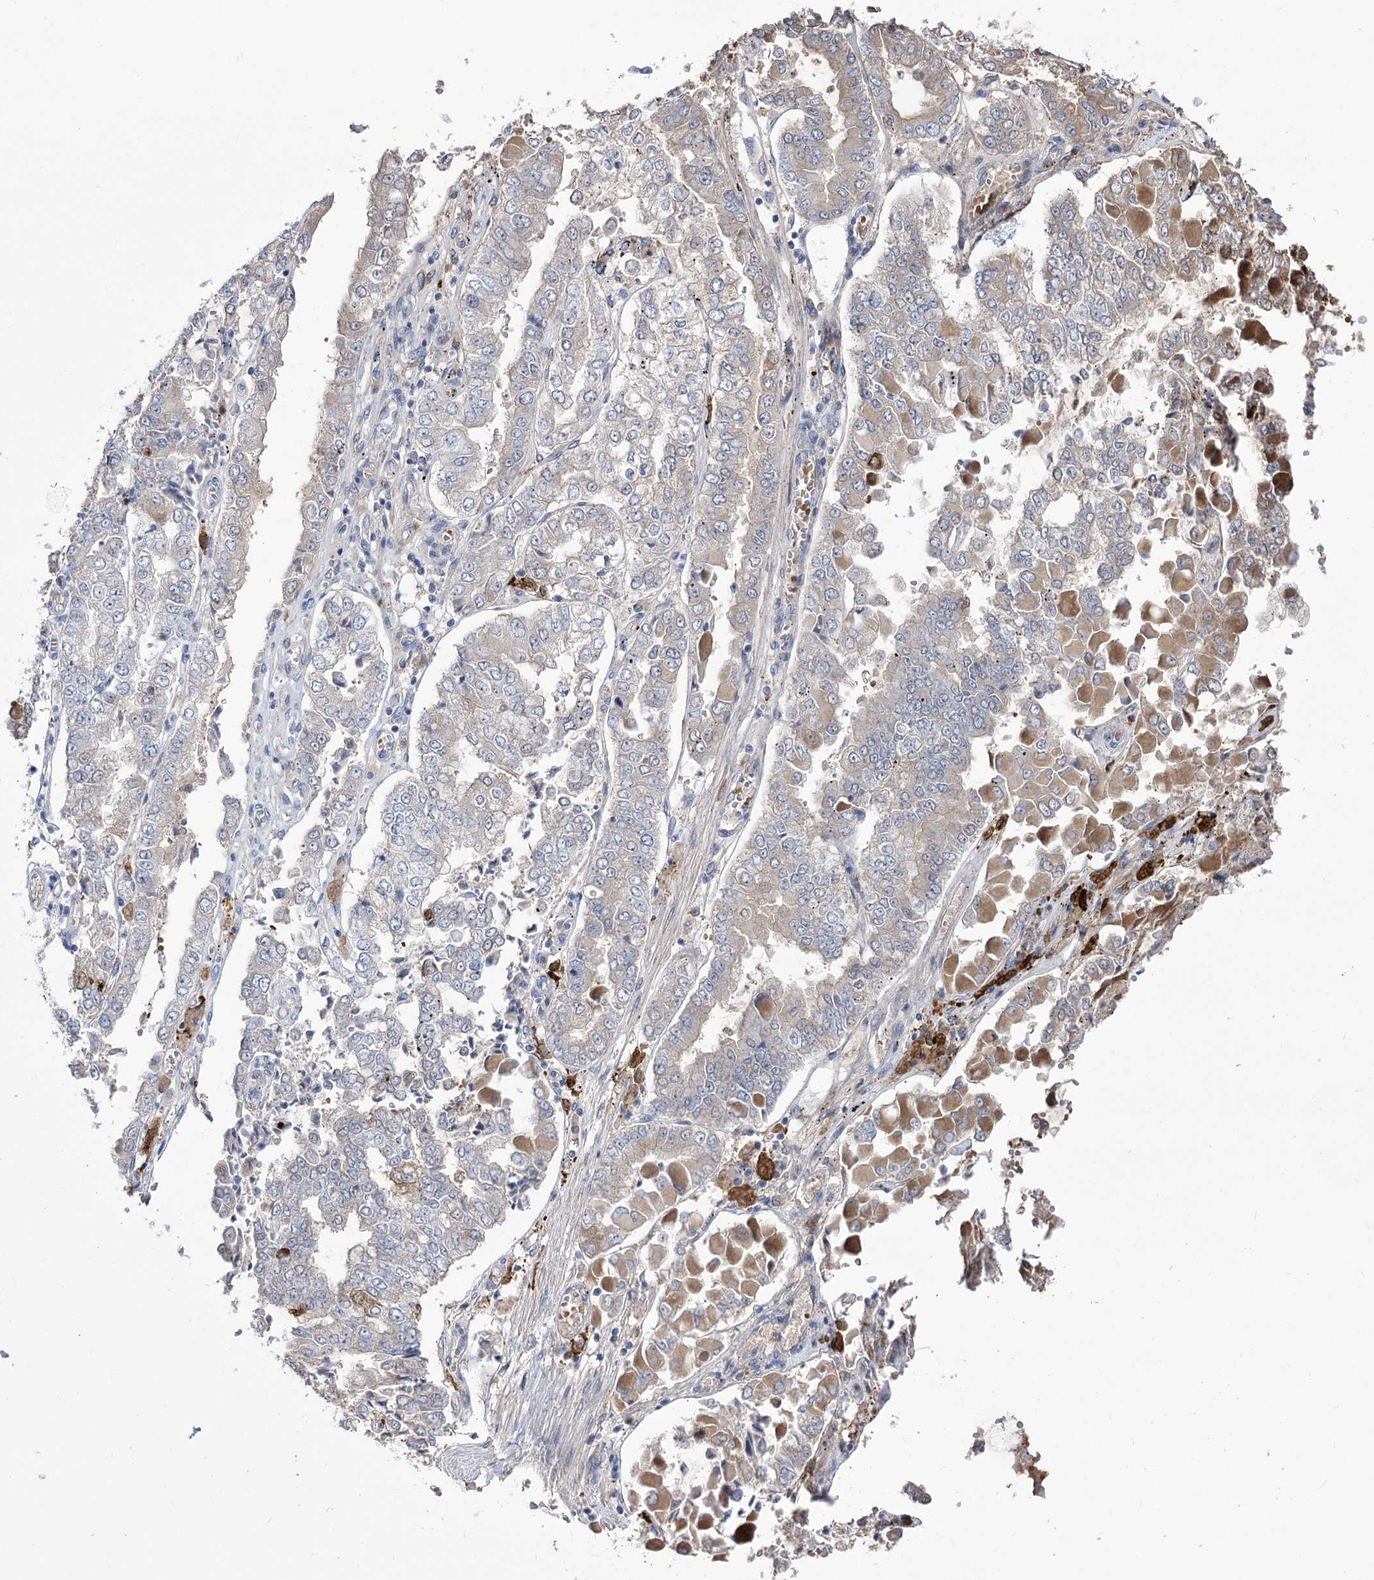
{"staining": {"intensity": "moderate", "quantity": "<25%", "location": "cytoplasmic/membranous"}, "tissue": "stomach cancer", "cell_type": "Tumor cells", "image_type": "cancer", "snomed": [{"axis": "morphology", "description": "Adenocarcinoma, NOS"}, {"axis": "topography", "description": "Stomach"}], "caption": "IHC of stomach adenocarcinoma demonstrates low levels of moderate cytoplasmic/membranous staining in approximately <25% of tumor cells.", "gene": "ZNF622", "patient": {"sex": "male", "age": 76}}